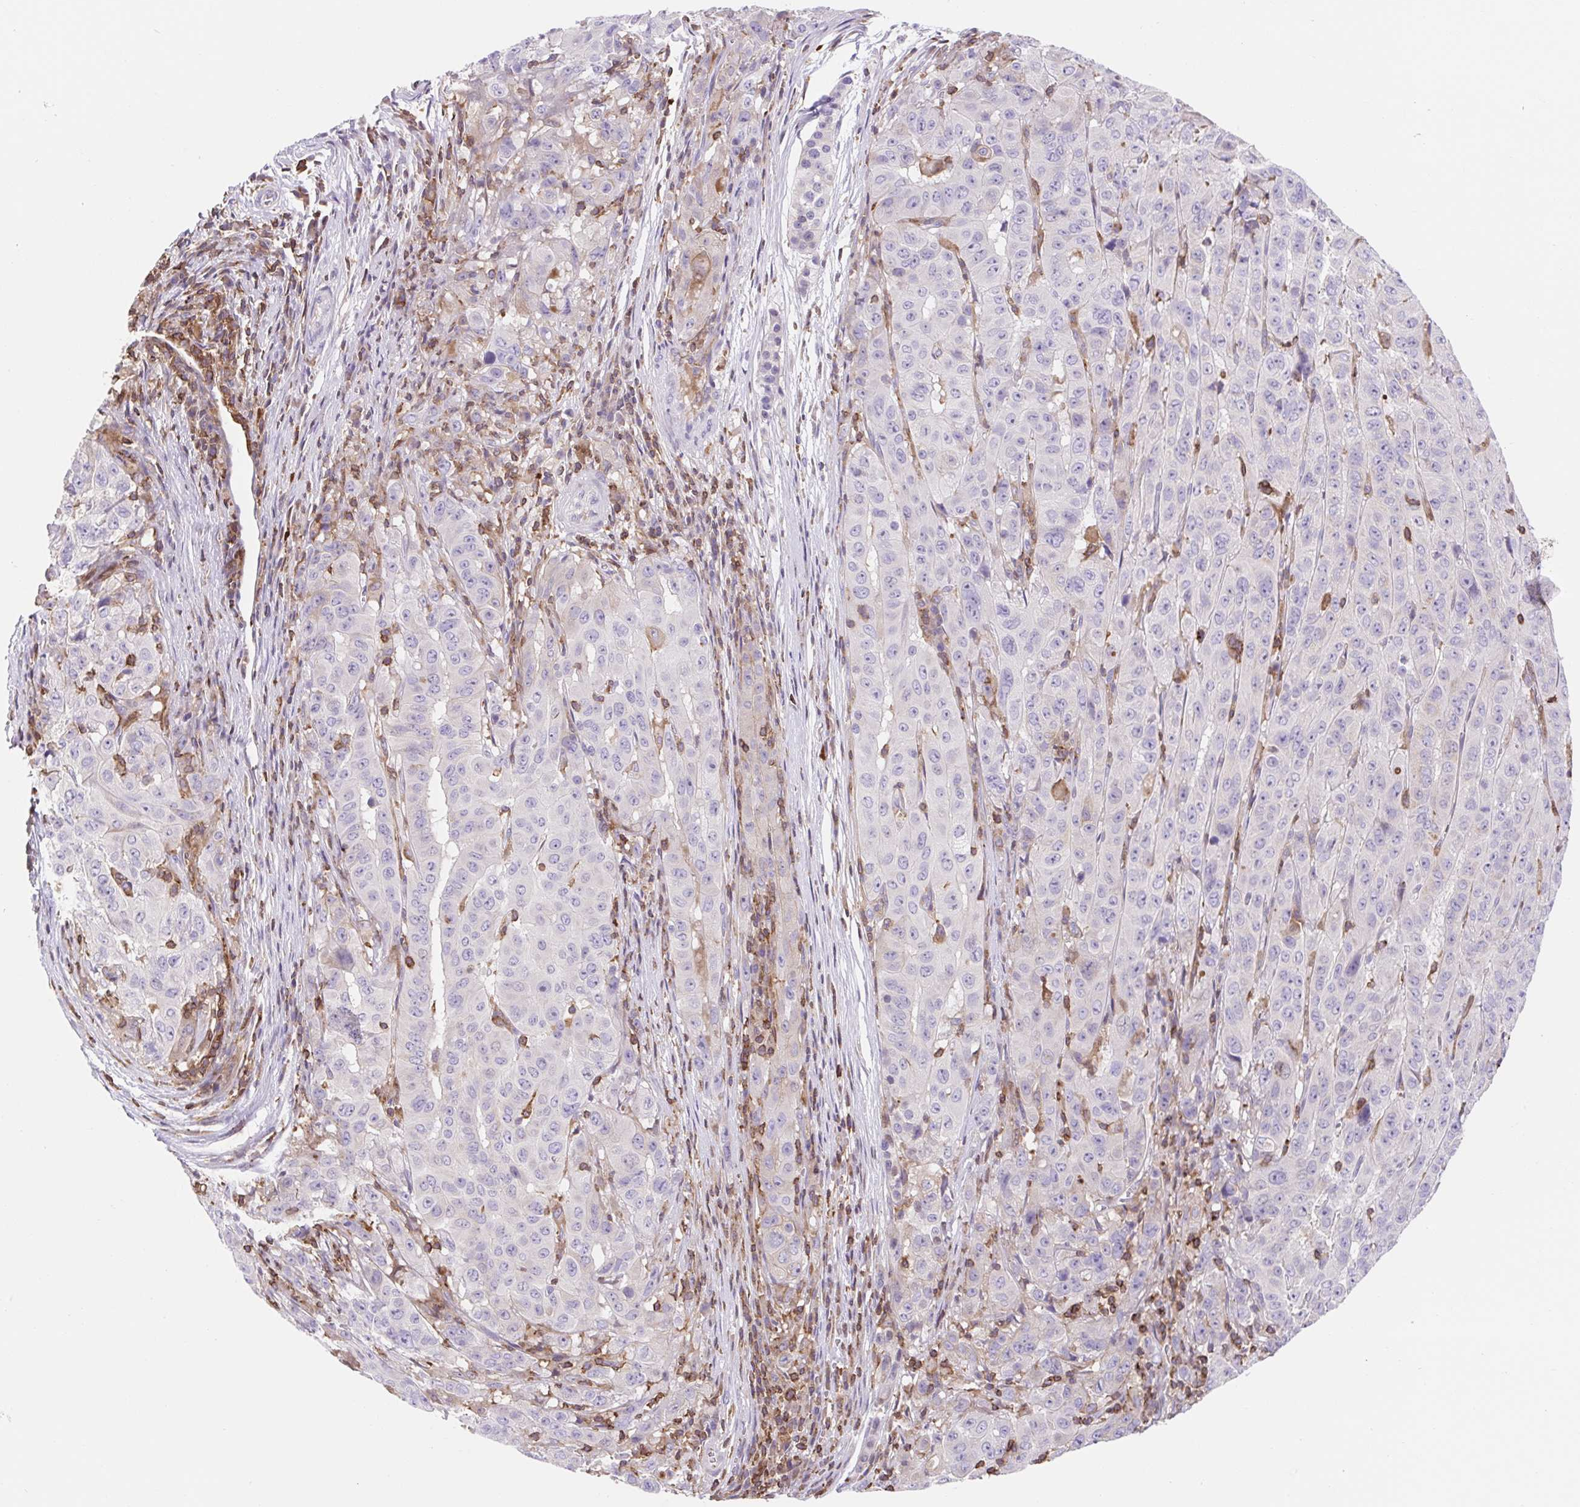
{"staining": {"intensity": "negative", "quantity": "none", "location": "none"}, "tissue": "pancreatic cancer", "cell_type": "Tumor cells", "image_type": "cancer", "snomed": [{"axis": "morphology", "description": "Adenocarcinoma, NOS"}, {"axis": "topography", "description": "Pancreas"}], "caption": "Immunohistochemistry (IHC) image of human pancreatic cancer stained for a protein (brown), which demonstrates no staining in tumor cells. (Immunohistochemistry, brightfield microscopy, high magnification).", "gene": "TPRG1", "patient": {"sex": "male", "age": 63}}